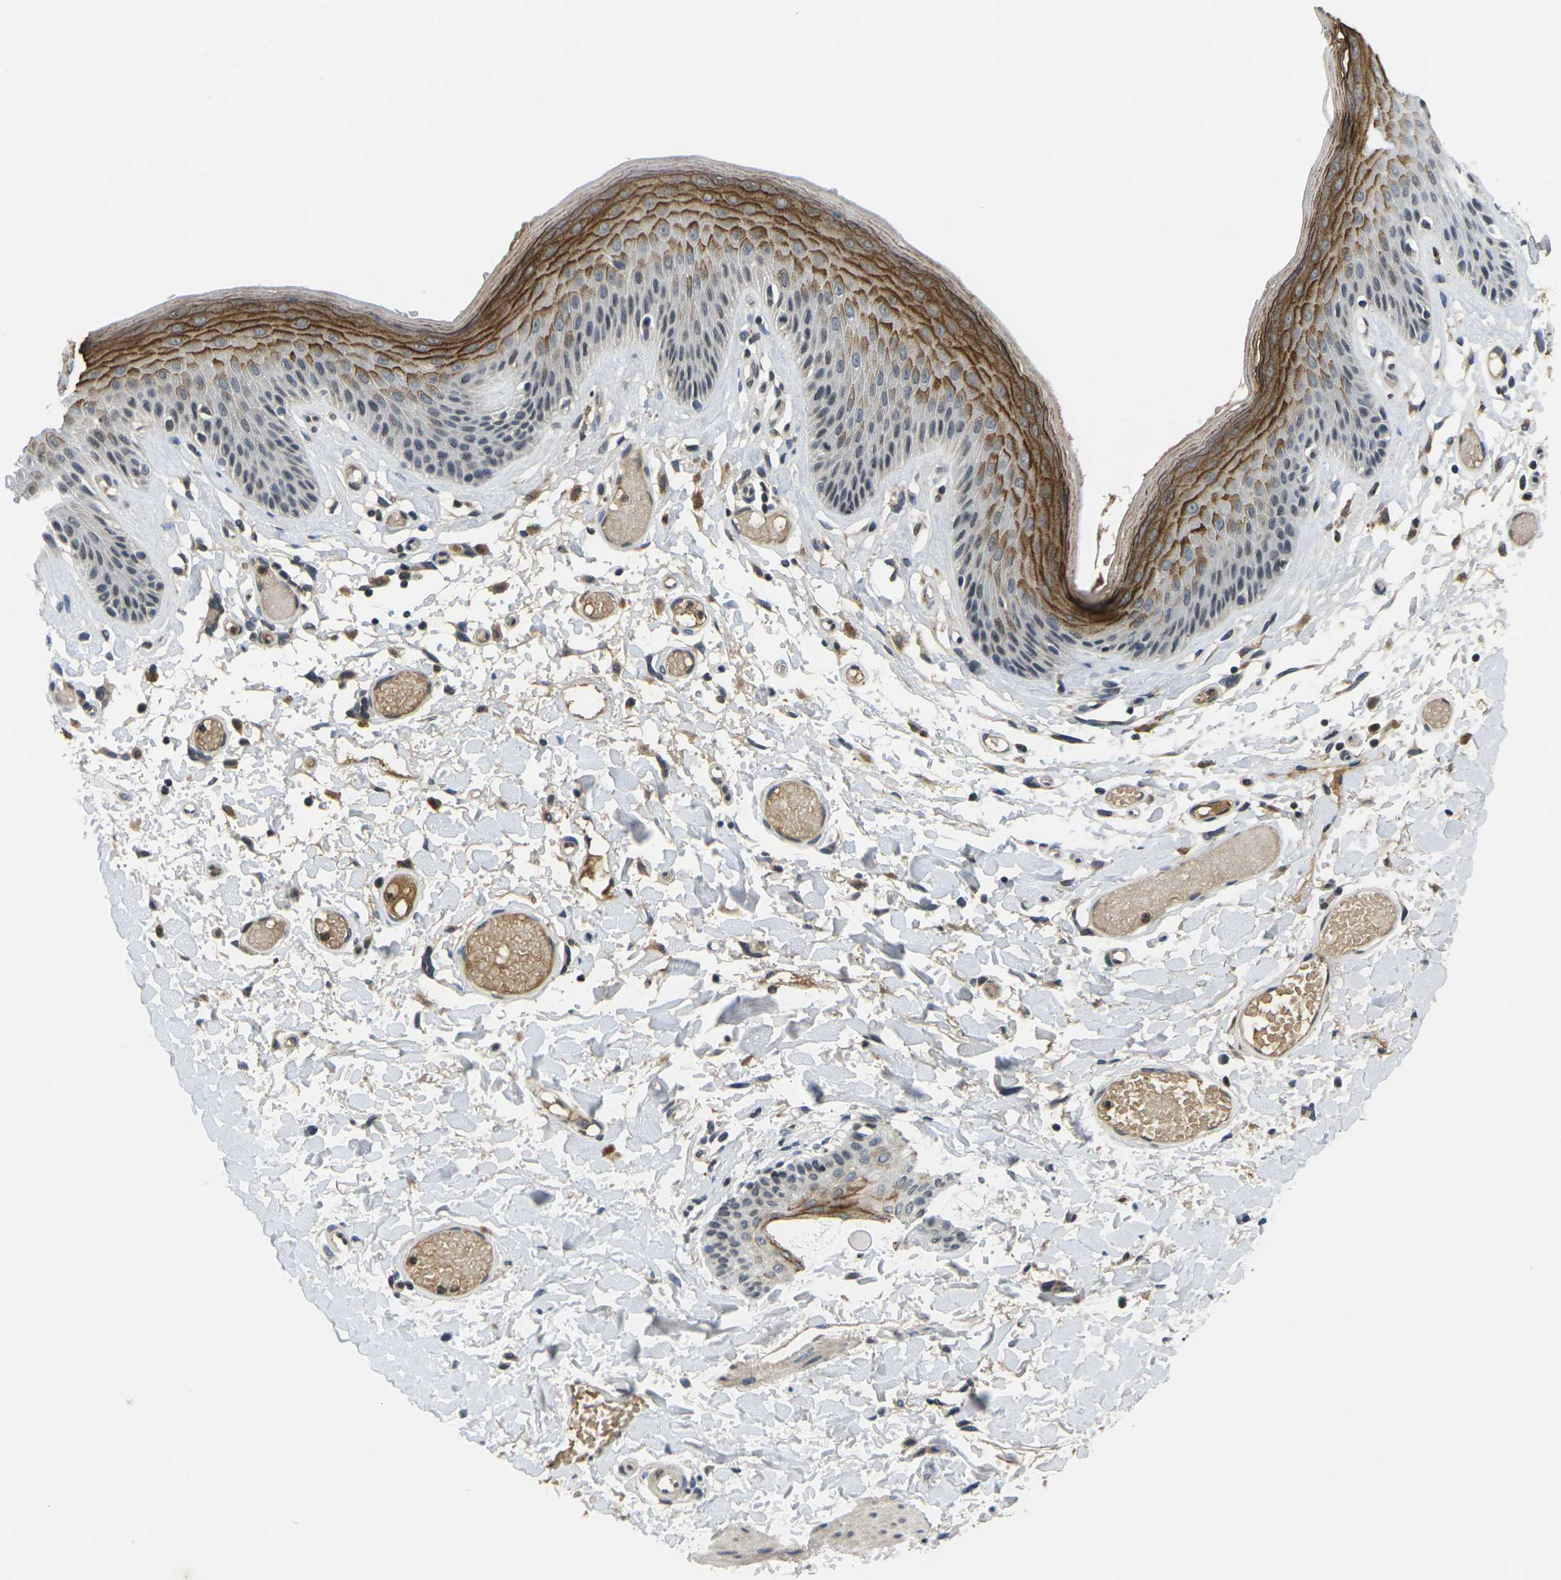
{"staining": {"intensity": "strong", "quantity": "25%-75%", "location": "cytoplasmic/membranous"}, "tissue": "skin", "cell_type": "Epidermal cells", "image_type": "normal", "snomed": [{"axis": "morphology", "description": "Normal tissue, NOS"}, {"axis": "topography", "description": "Vulva"}], "caption": "Skin stained with a brown dye reveals strong cytoplasmic/membranous positive positivity in approximately 25%-75% of epidermal cells.", "gene": "C1QC", "patient": {"sex": "female", "age": 73}}